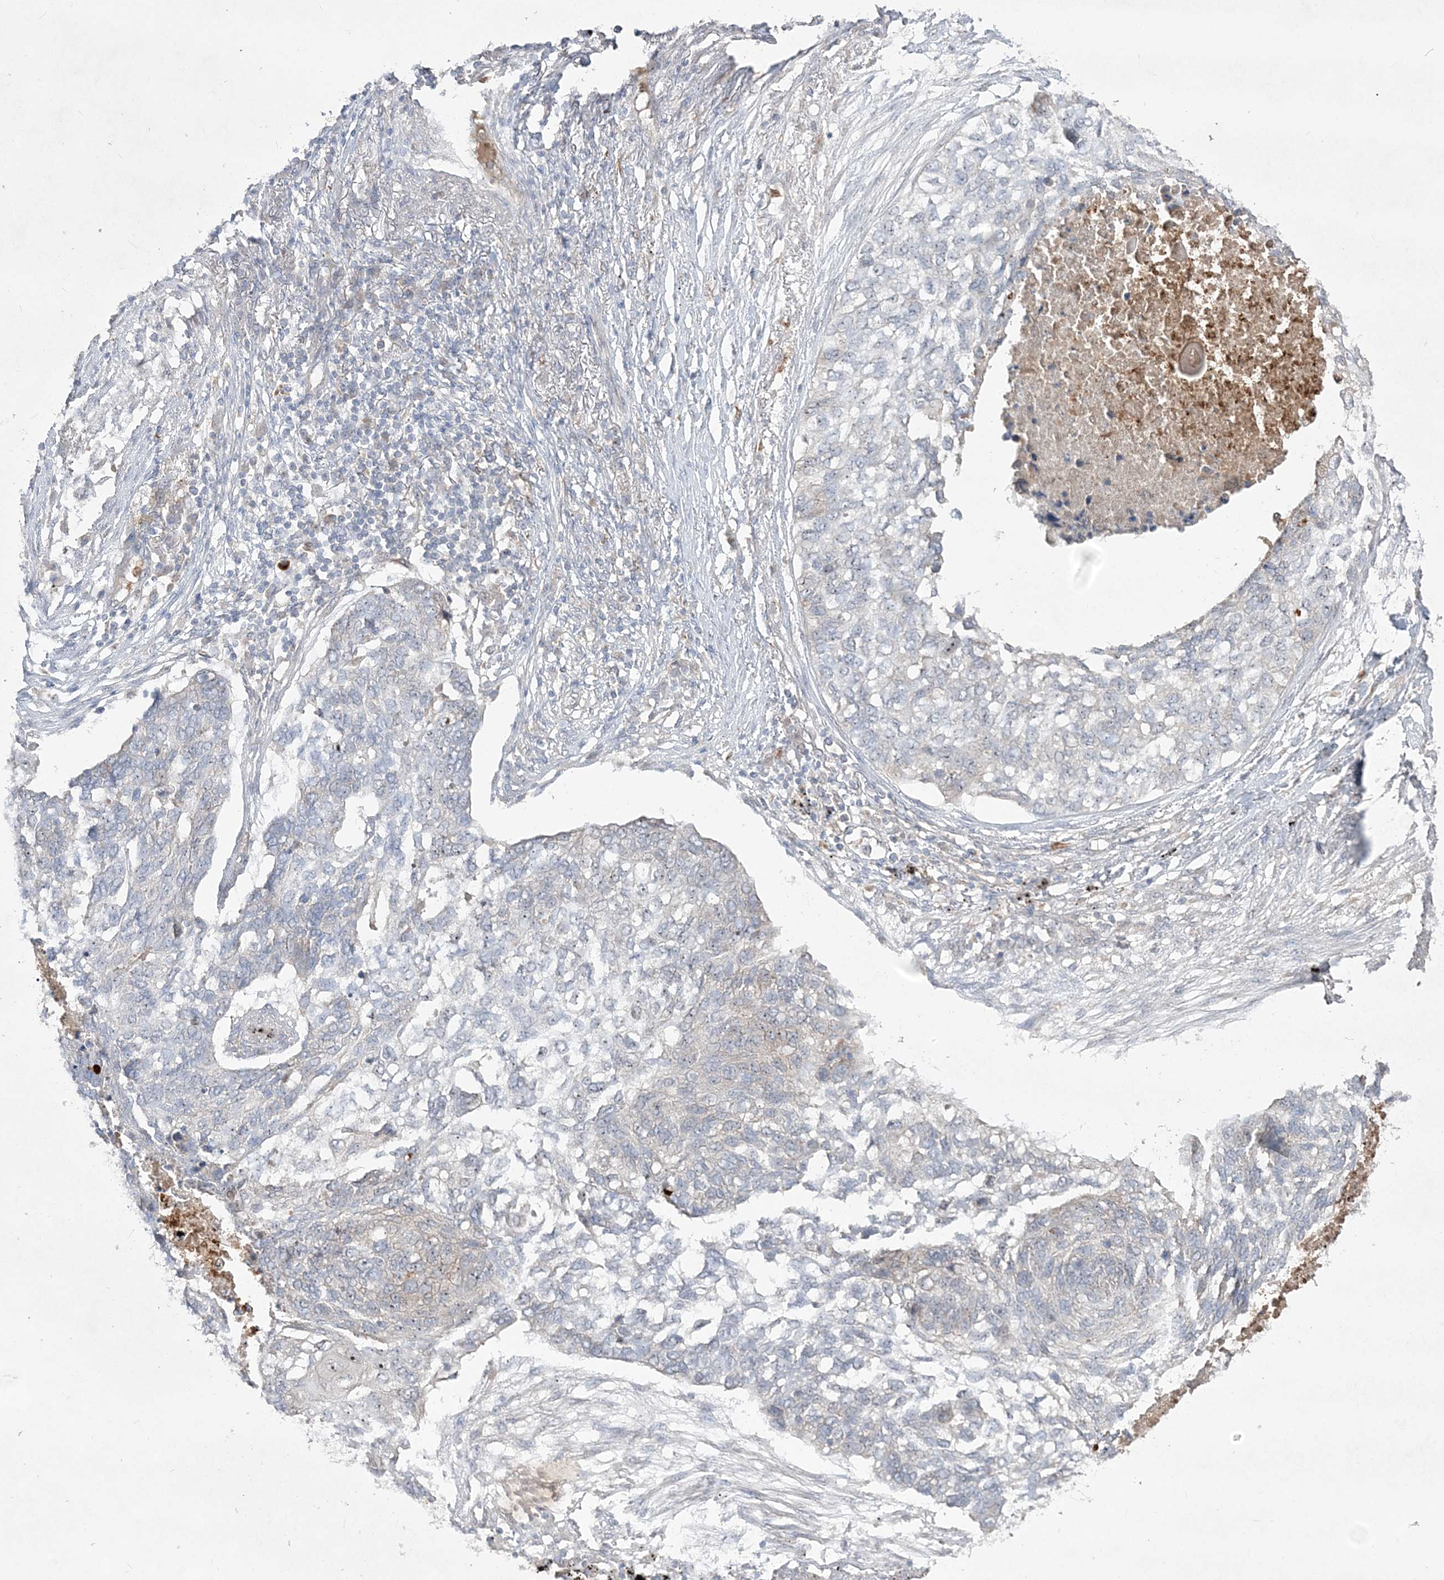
{"staining": {"intensity": "negative", "quantity": "none", "location": "none"}, "tissue": "lung cancer", "cell_type": "Tumor cells", "image_type": "cancer", "snomed": [{"axis": "morphology", "description": "Squamous cell carcinoma, NOS"}, {"axis": "topography", "description": "Lung"}], "caption": "Lung cancer stained for a protein using IHC displays no staining tumor cells.", "gene": "NOP16", "patient": {"sex": "female", "age": 63}}